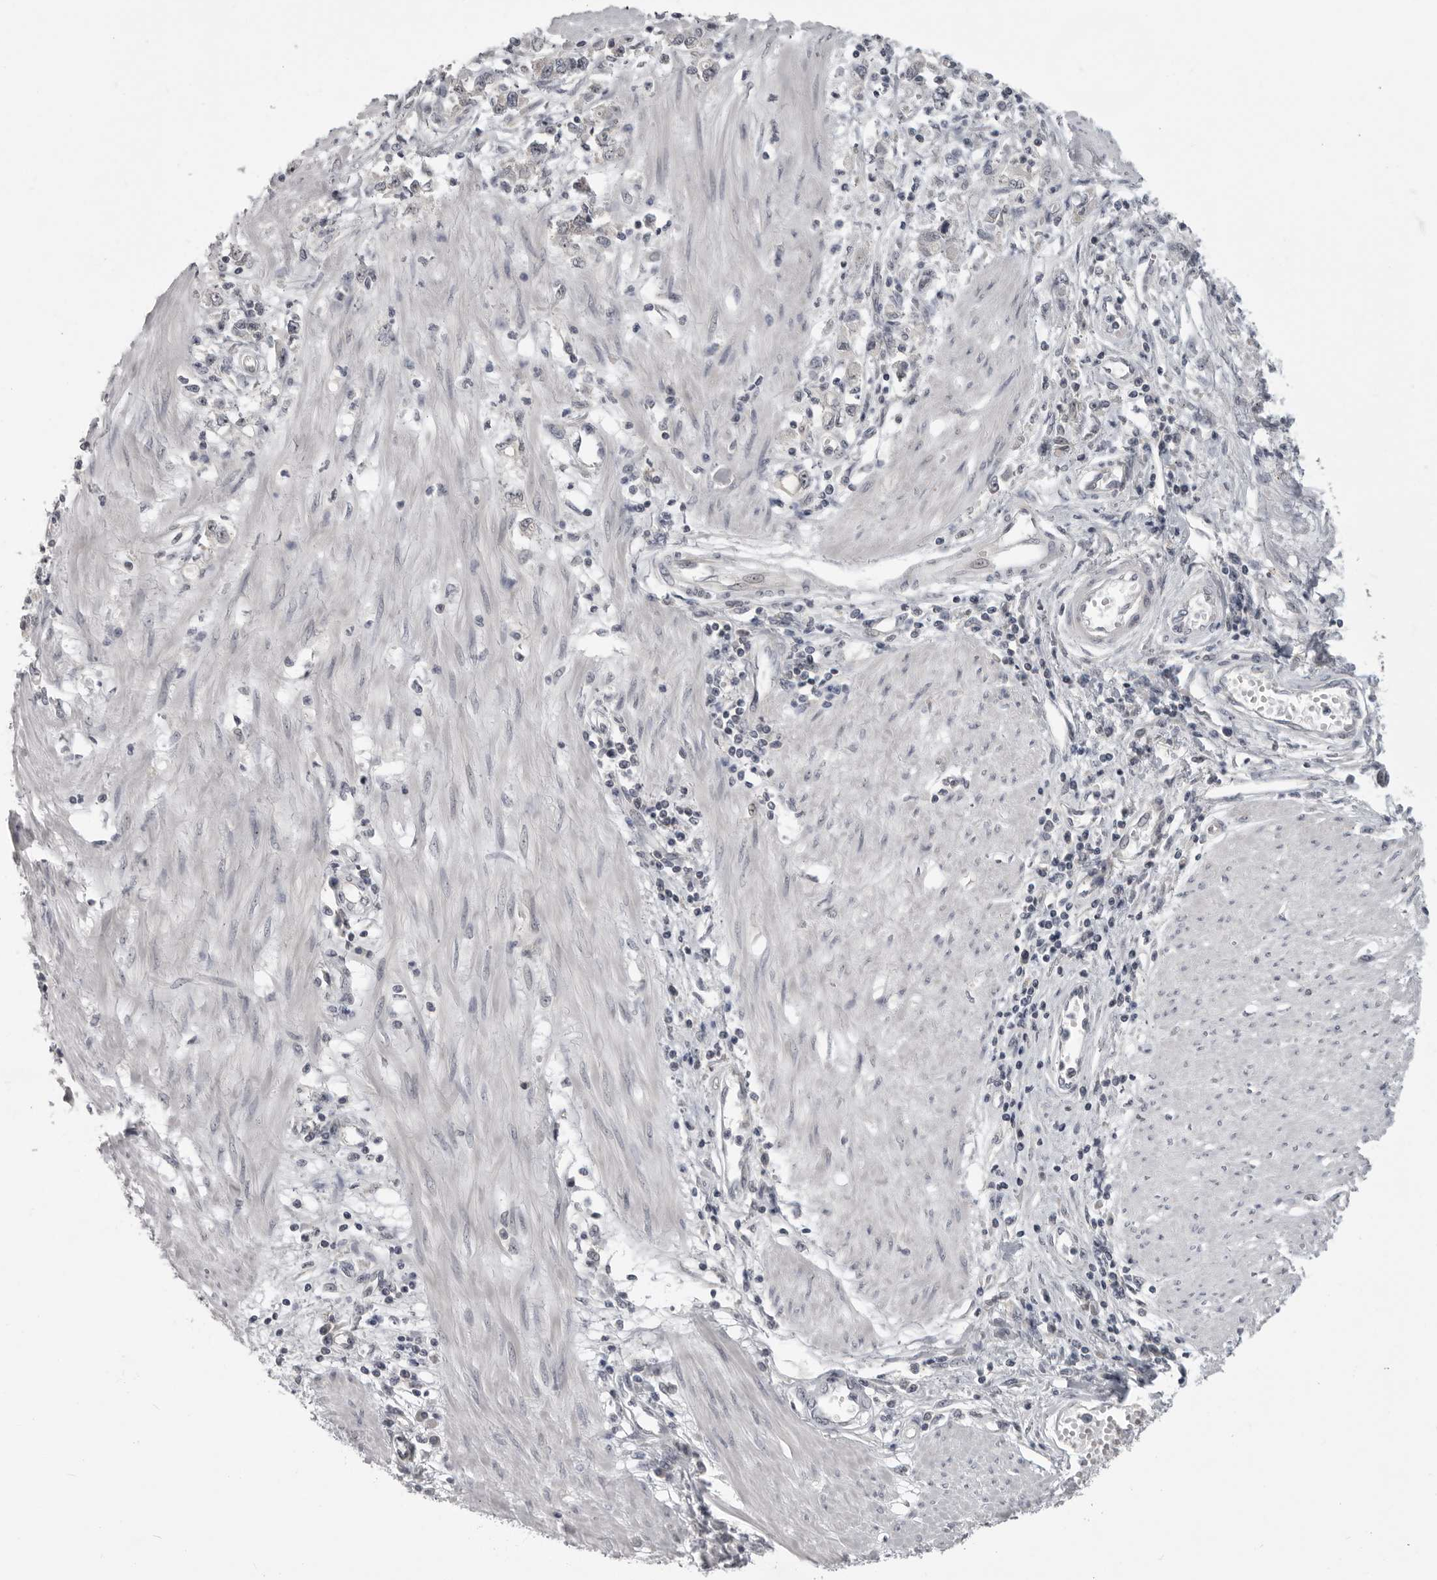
{"staining": {"intensity": "negative", "quantity": "none", "location": "none"}, "tissue": "stomach cancer", "cell_type": "Tumor cells", "image_type": "cancer", "snomed": [{"axis": "morphology", "description": "Adenocarcinoma, NOS"}, {"axis": "topography", "description": "Stomach"}], "caption": "This is an immunohistochemistry (IHC) histopathology image of stomach cancer. There is no expression in tumor cells.", "gene": "MRTO4", "patient": {"sex": "female", "age": 76}}